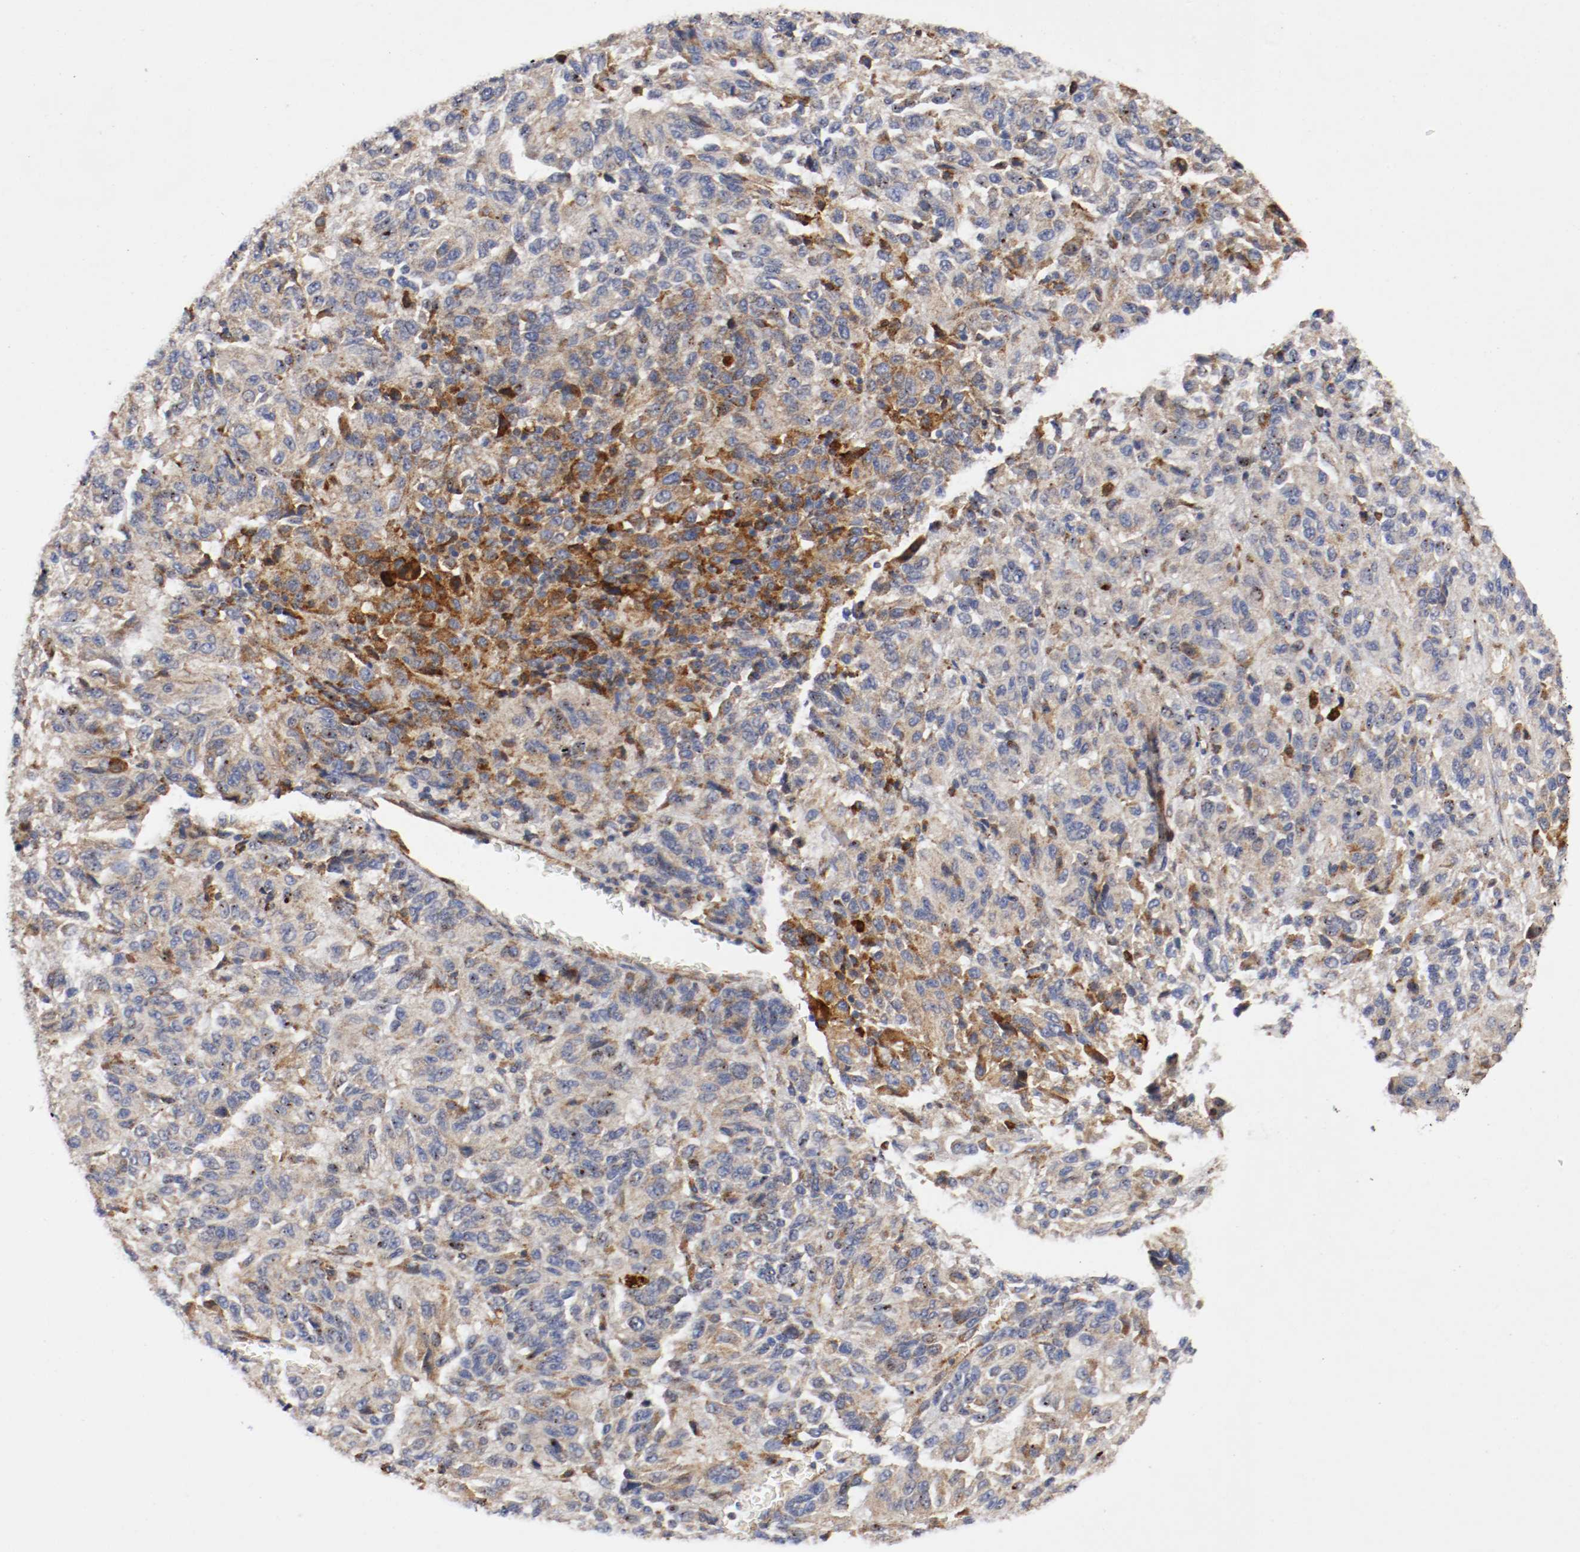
{"staining": {"intensity": "strong", "quantity": "25%-75%", "location": "cytoplasmic/membranous"}, "tissue": "melanoma", "cell_type": "Tumor cells", "image_type": "cancer", "snomed": [{"axis": "morphology", "description": "Malignant melanoma, Metastatic site"}, {"axis": "topography", "description": "Lung"}], "caption": "This photomicrograph displays IHC staining of human melanoma, with high strong cytoplasmic/membranous expression in about 25%-75% of tumor cells.", "gene": "TRAF2", "patient": {"sex": "male", "age": 64}}